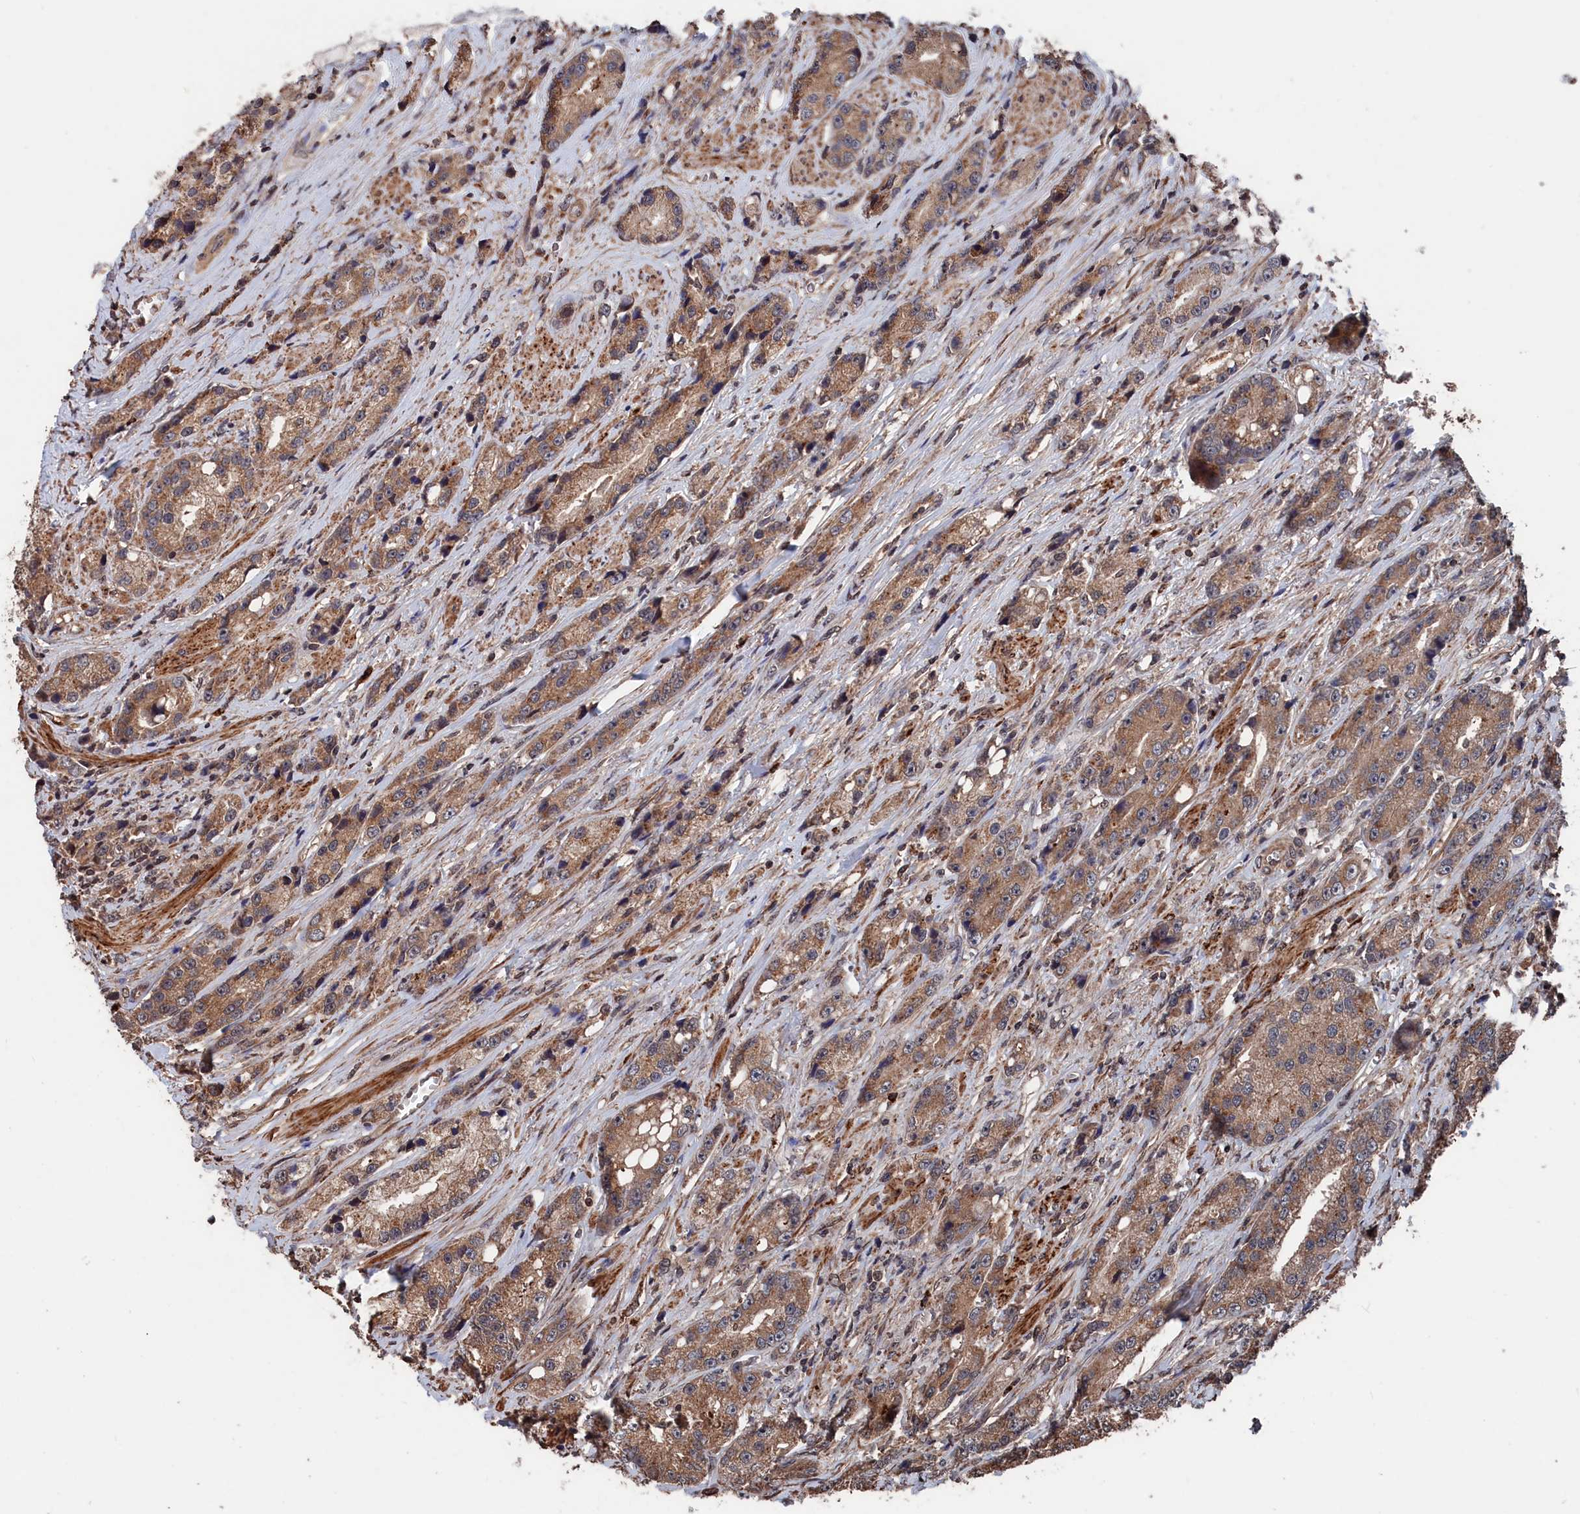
{"staining": {"intensity": "moderate", "quantity": ">75%", "location": "cytoplasmic/membranous"}, "tissue": "prostate cancer", "cell_type": "Tumor cells", "image_type": "cancer", "snomed": [{"axis": "morphology", "description": "Adenocarcinoma, High grade"}, {"axis": "topography", "description": "Prostate"}], "caption": "The photomicrograph demonstrates immunohistochemical staining of prostate high-grade adenocarcinoma. There is moderate cytoplasmic/membranous expression is appreciated in approximately >75% of tumor cells.", "gene": "PDE12", "patient": {"sex": "male", "age": 74}}